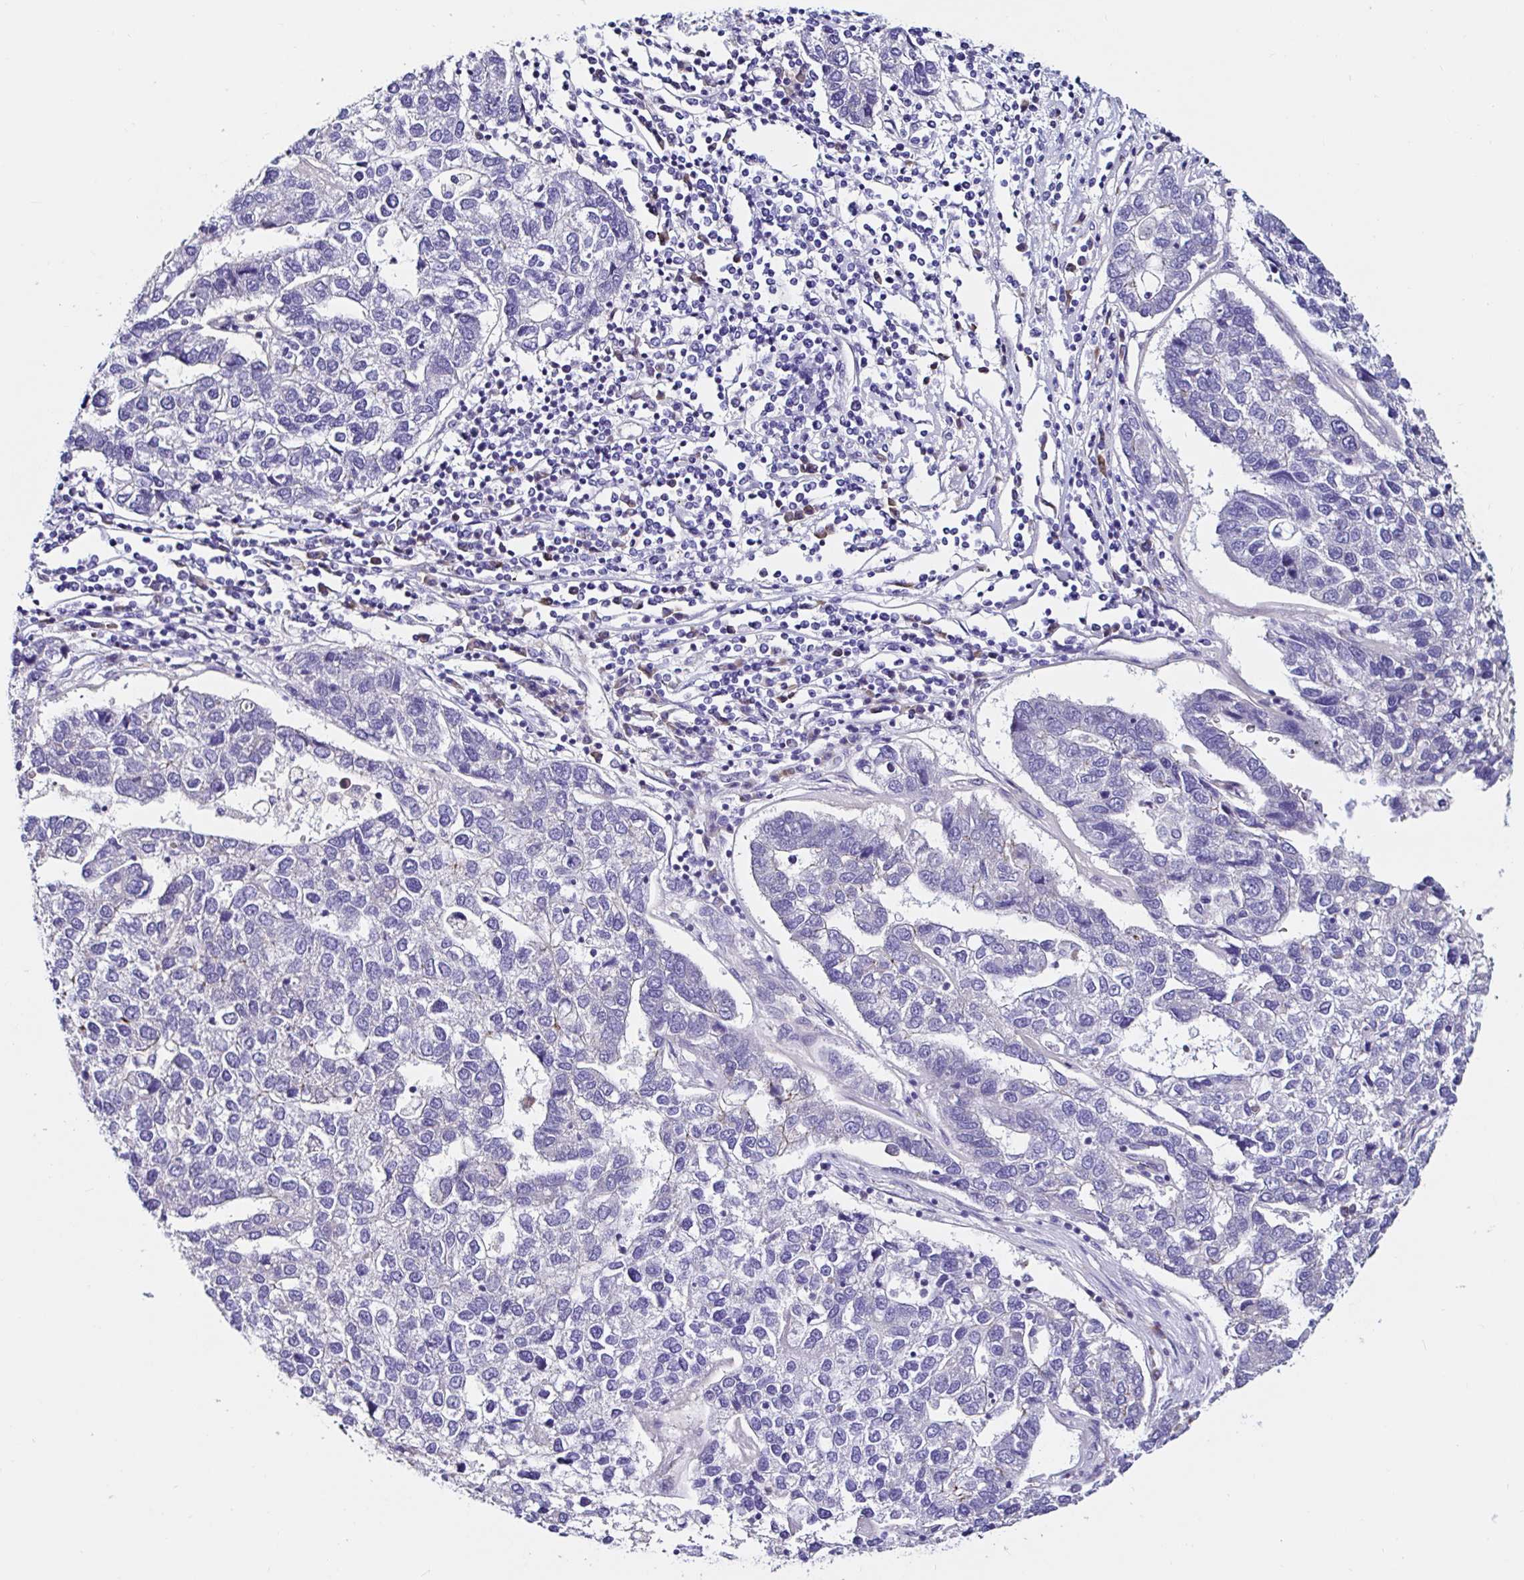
{"staining": {"intensity": "negative", "quantity": "none", "location": "none"}, "tissue": "pancreatic cancer", "cell_type": "Tumor cells", "image_type": "cancer", "snomed": [{"axis": "morphology", "description": "Adenocarcinoma, NOS"}, {"axis": "topography", "description": "Pancreas"}], "caption": "Histopathology image shows no protein positivity in tumor cells of pancreatic cancer (adenocarcinoma) tissue.", "gene": "VSIG2", "patient": {"sex": "female", "age": 61}}